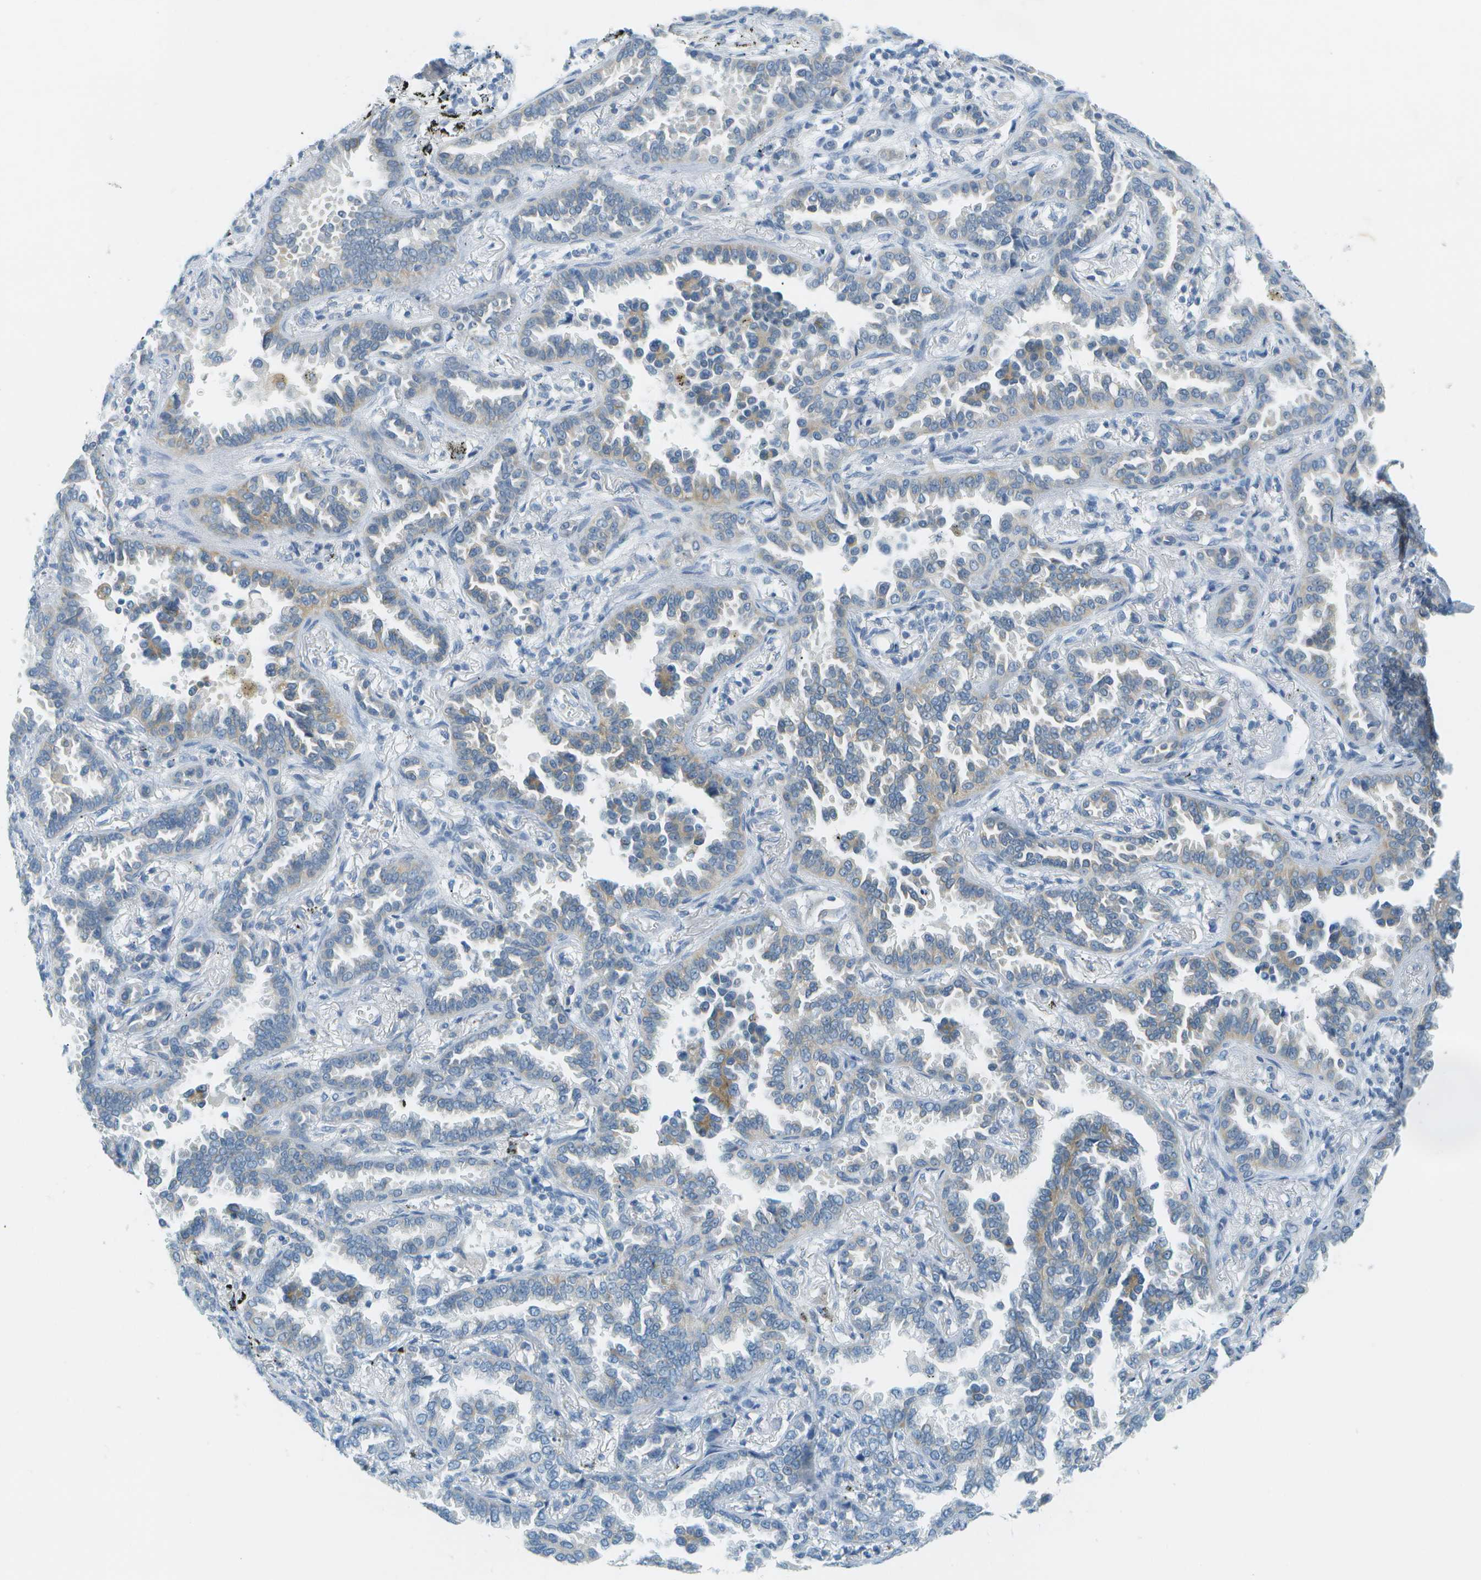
{"staining": {"intensity": "weak", "quantity": "<25%", "location": "cytoplasmic/membranous"}, "tissue": "lung cancer", "cell_type": "Tumor cells", "image_type": "cancer", "snomed": [{"axis": "morphology", "description": "Normal tissue, NOS"}, {"axis": "morphology", "description": "Adenocarcinoma, NOS"}, {"axis": "topography", "description": "Lung"}], "caption": "DAB immunohistochemical staining of lung cancer demonstrates no significant expression in tumor cells.", "gene": "SMYD5", "patient": {"sex": "male", "age": 59}}